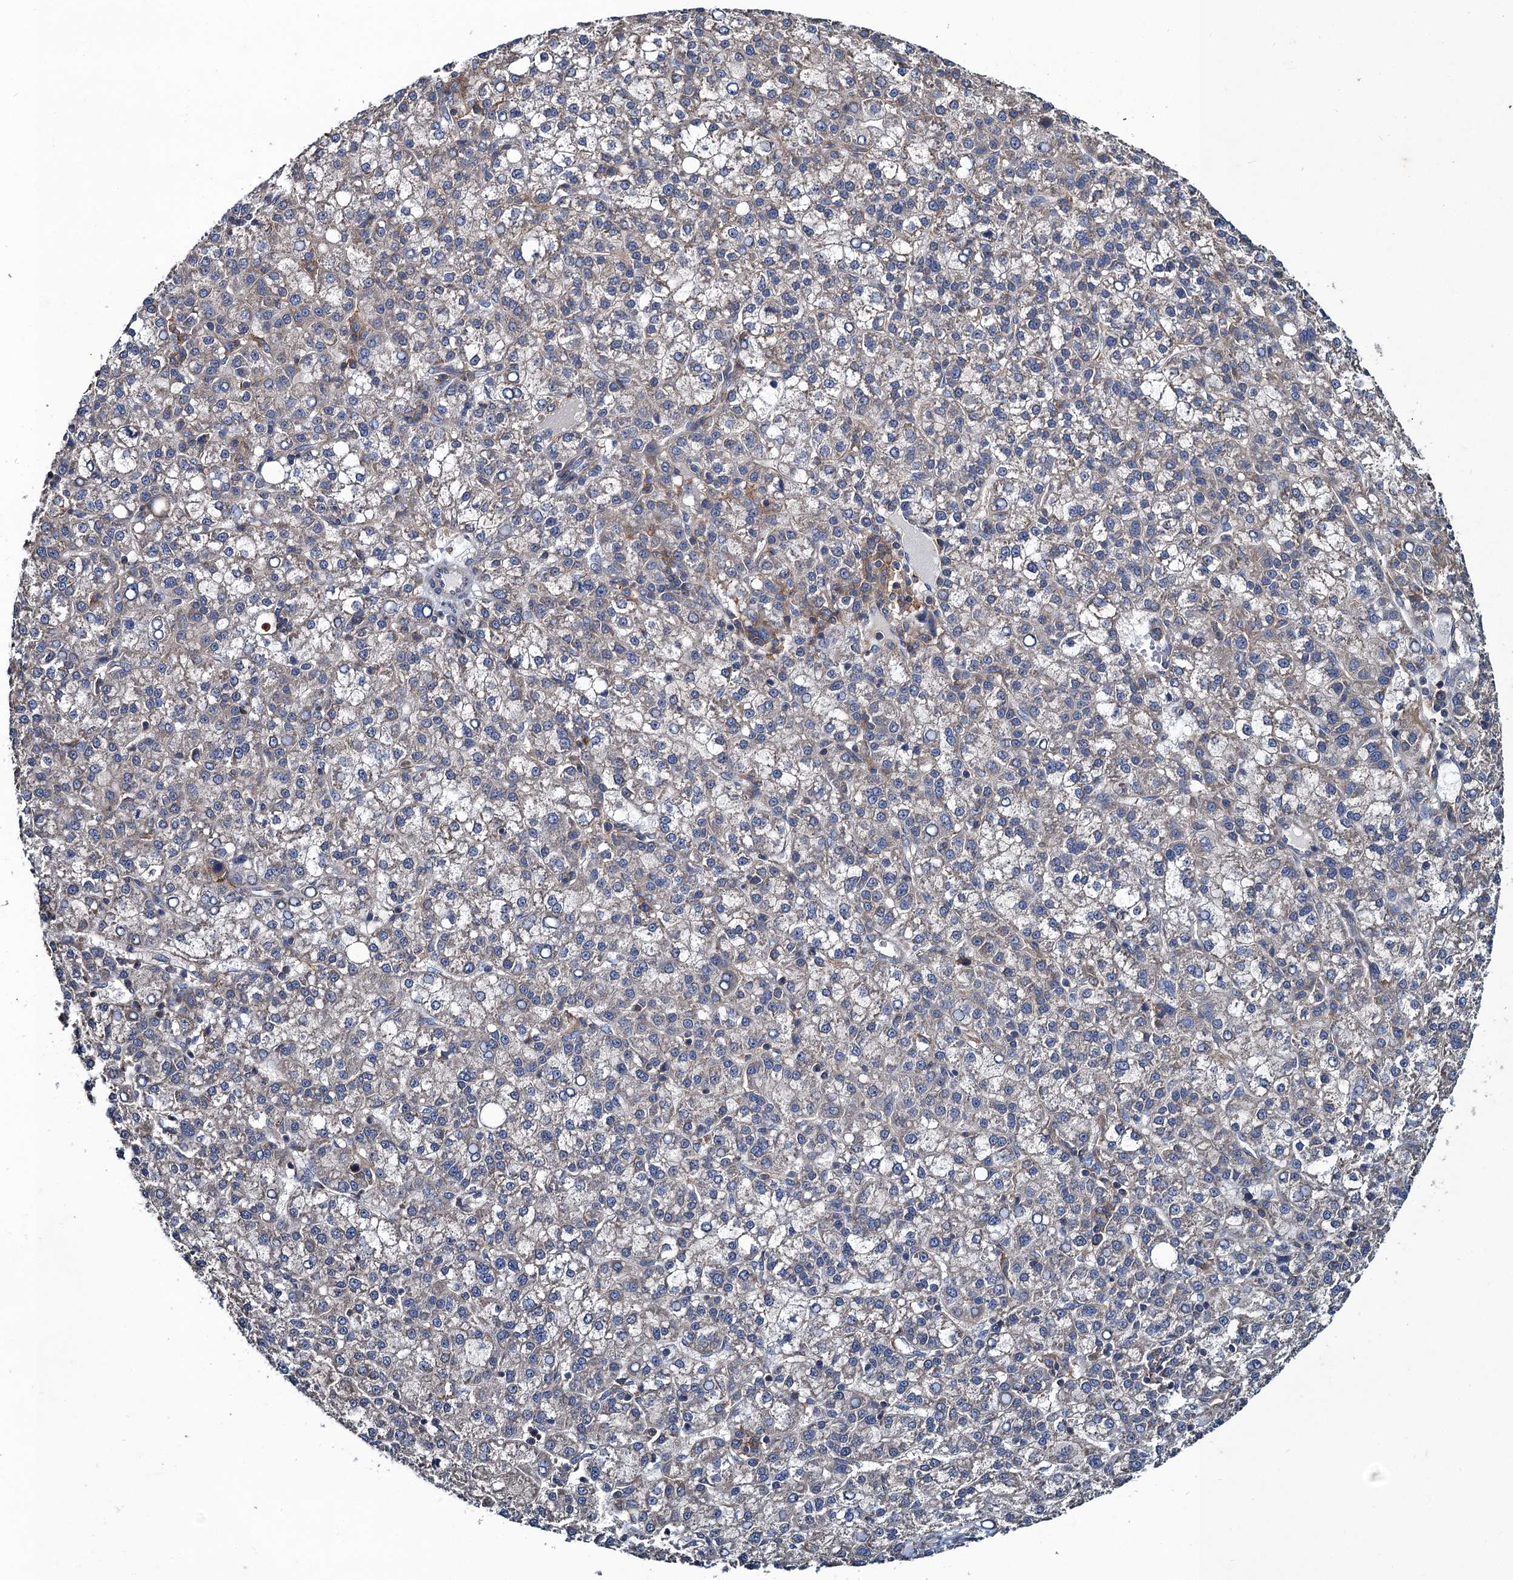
{"staining": {"intensity": "weak", "quantity": "<25%", "location": "cytoplasmic/membranous"}, "tissue": "liver cancer", "cell_type": "Tumor cells", "image_type": "cancer", "snomed": [{"axis": "morphology", "description": "Carcinoma, Hepatocellular, NOS"}, {"axis": "topography", "description": "Liver"}], "caption": "The immunohistochemistry (IHC) histopathology image has no significant staining in tumor cells of liver cancer (hepatocellular carcinoma) tissue.", "gene": "SNAP29", "patient": {"sex": "female", "age": 58}}